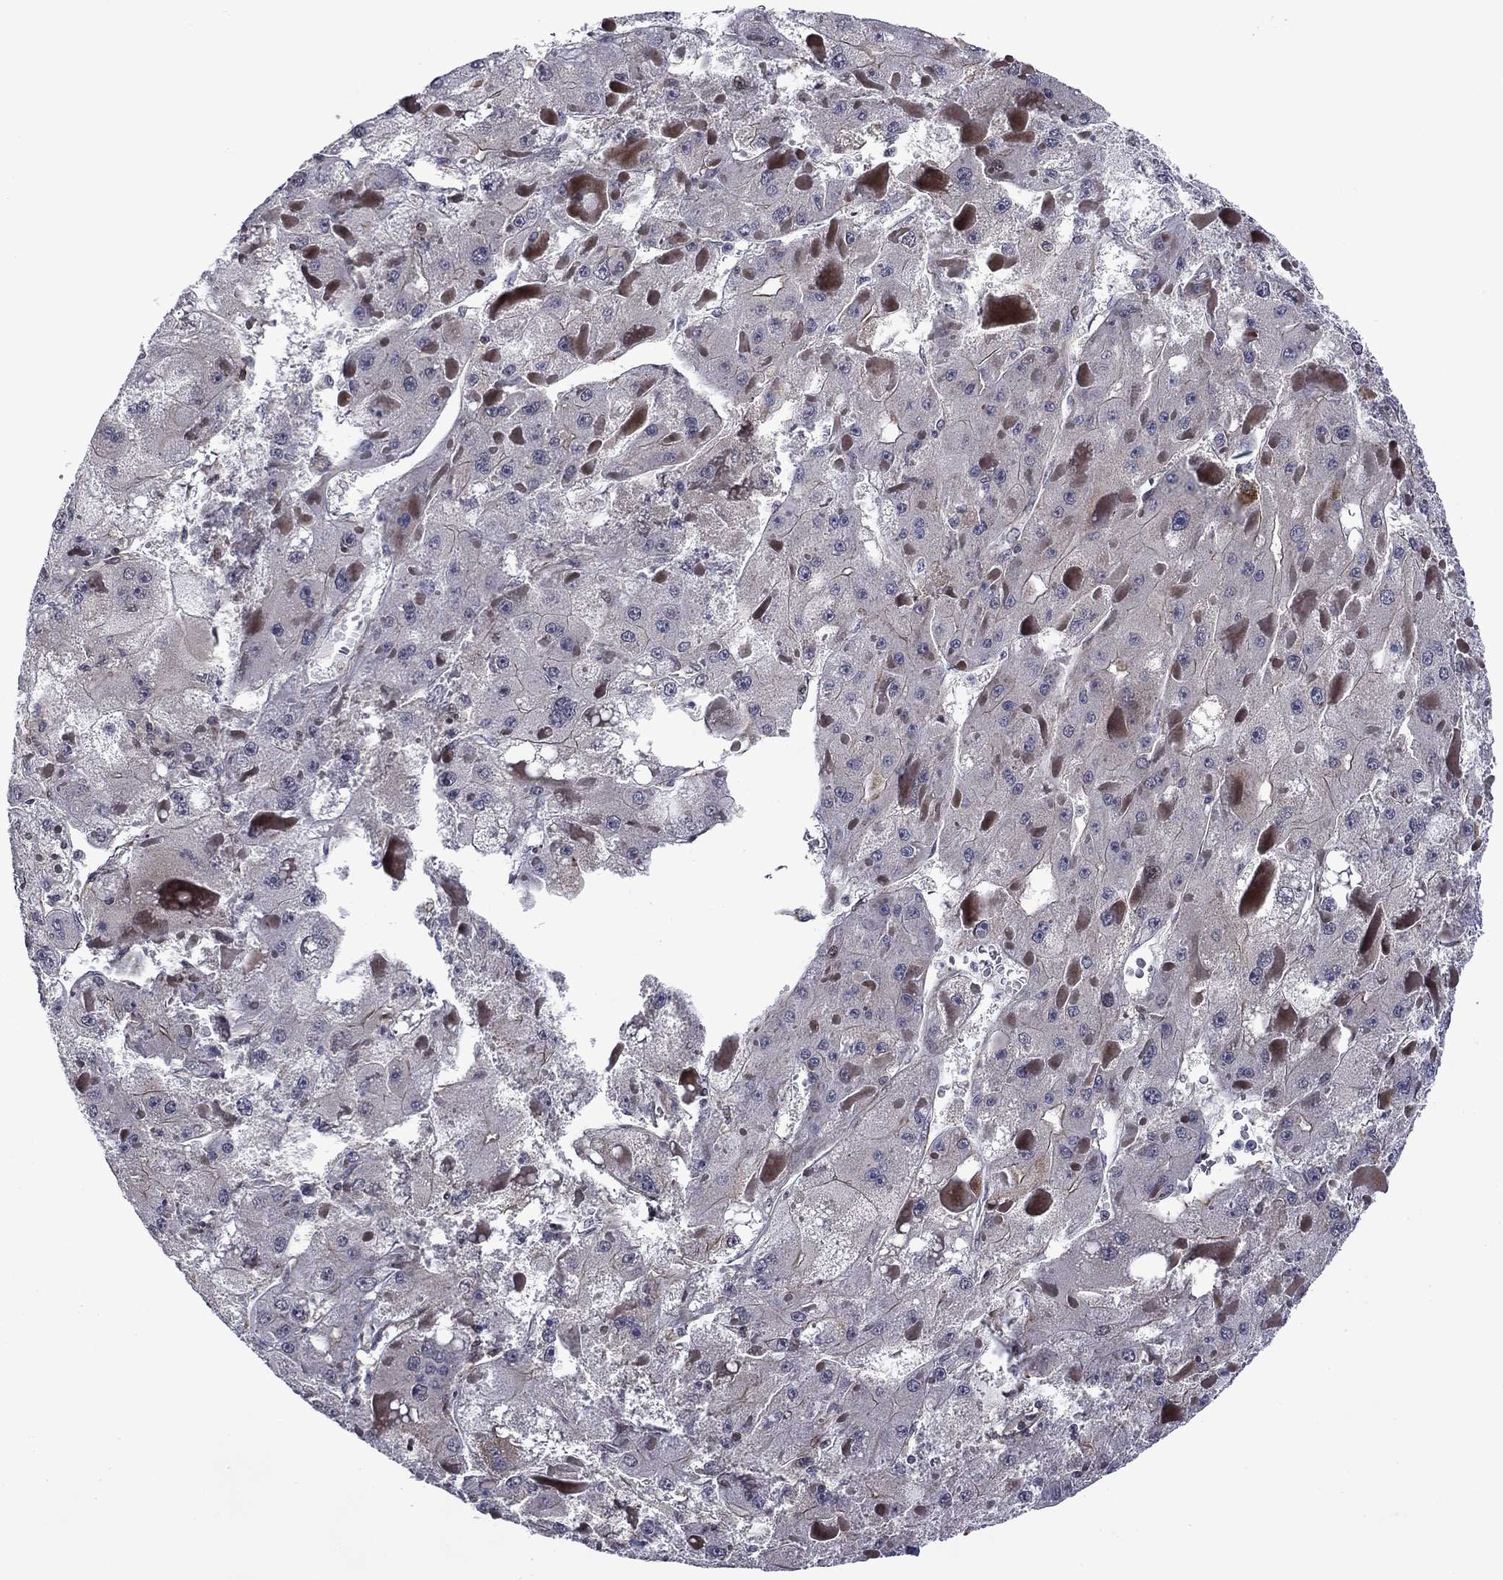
{"staining": {"intensity": "negative", "quantity": "none", "location": "none"}, "tissue": "liver cancer", "cell_type": "Tumor cells", "image_type": "cancer", "snomed": [{"axis": "morphology", "description": "Carcinoma, Hepatocellular, NOS"}, {"axis": "topography", "description": "Liver"}], "caption": "Tumor cells show no significant positivity in liver cancer (hepatocellular carcinoma).", "gene": "B3GAT1", "patient": {"sex": "female", "age": 73}}